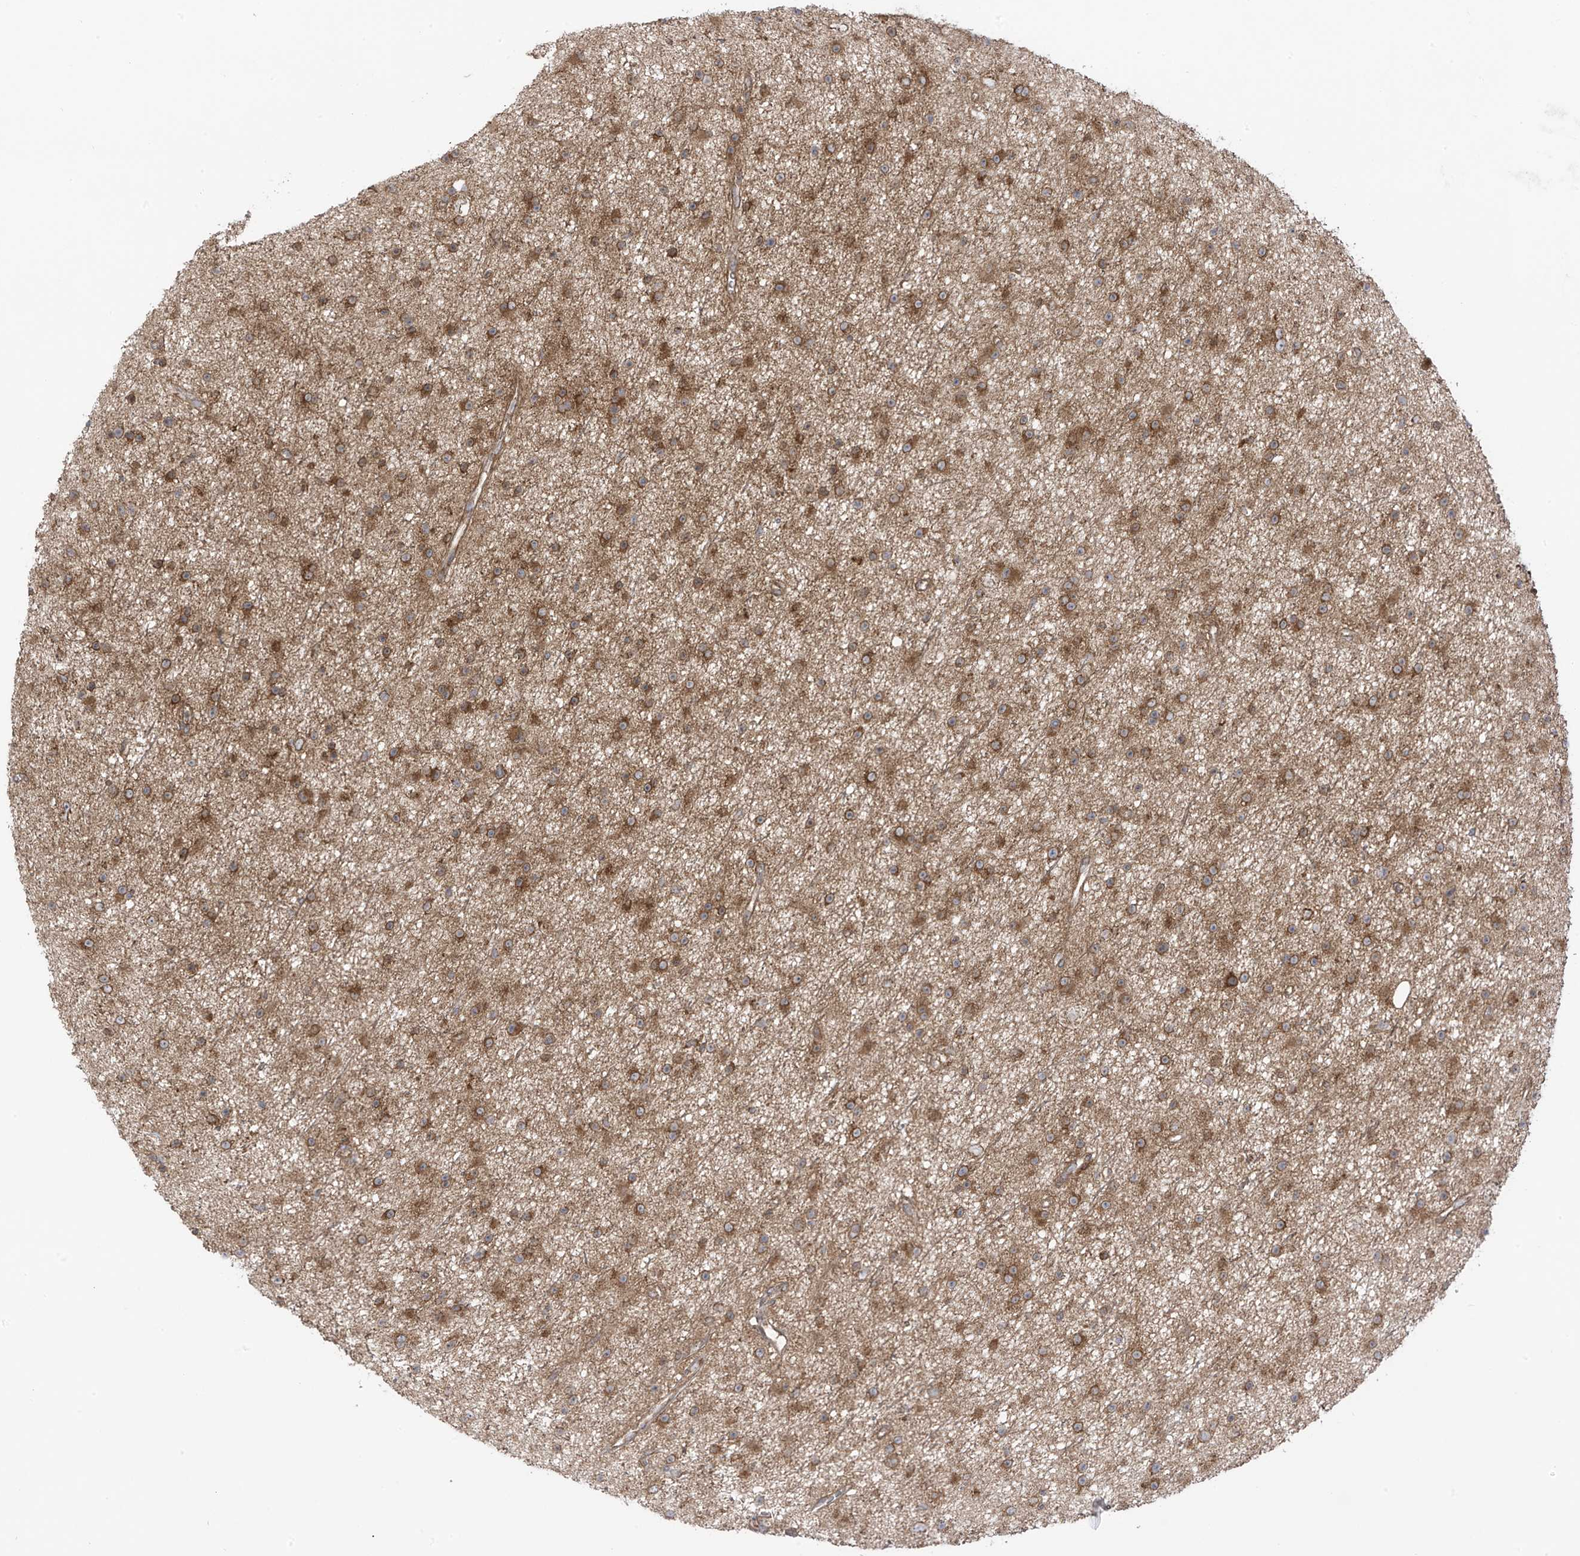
{"staining": {"intensity": "moderate", "quantity": ">75%", "location": "cytoplasmic/membranous"}, "tissue": "glioma", "cell_type": "Tumor cells", "image_type": "cancer", "snomed": [{"axis": "morphology", "description": "Glioma, malignant, Low grade"}, {"axis": "topography", "description": "Cerebral cortex"}], "caption": "The immunohistochemical stain labels moderate cytoplasmic/membranous positivity in tumor cells of glioma tissue.", "gene": "REPS1", "patient": {"sex": "female", "age": 39}}